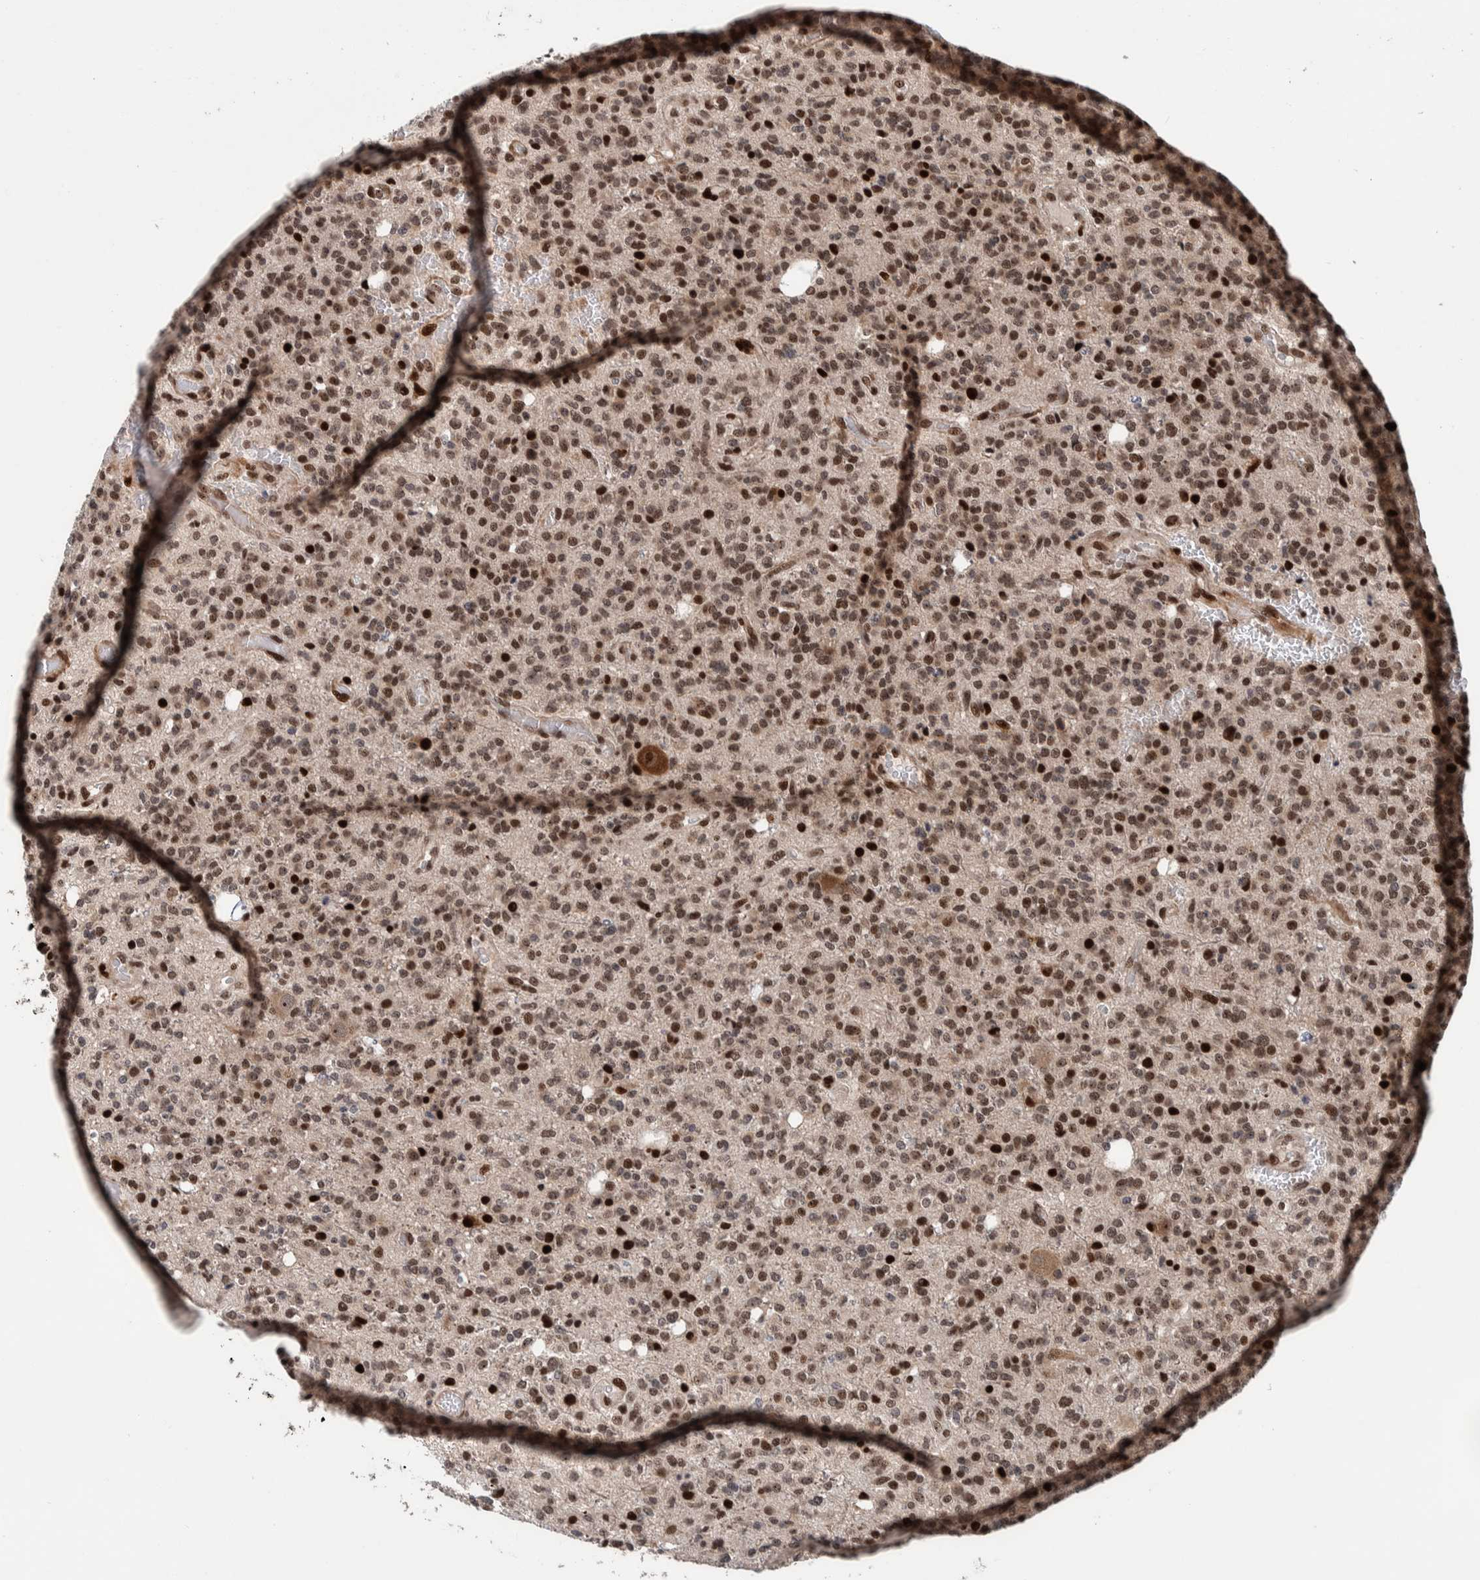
{"staining": {"intensity": "moderate", "quantity": ">75%", "location": "nuclear"}, "tissue": "glioma", "cell_type": "Tumor cells", "image_type": "cancer", "snomed": [{"axis": "morphology", "description": "Glioma, malignant, High grade"}, {"axis": "topography", "description": "Brain"}], "caption": "IHC staining of malignant high-grade glioma, which shows medium levels of moderate nuclear expression in about >75% of tumor cells indicating moderate nuclear protein staining. The staining was performed using DAB (3,3'-diaminobenzidine) (brown) for protein detection and nuclei were counterstained in hematoxylin (blue).", "gene": "CHD4", "patient": {"sex": "male", "age": 34}}